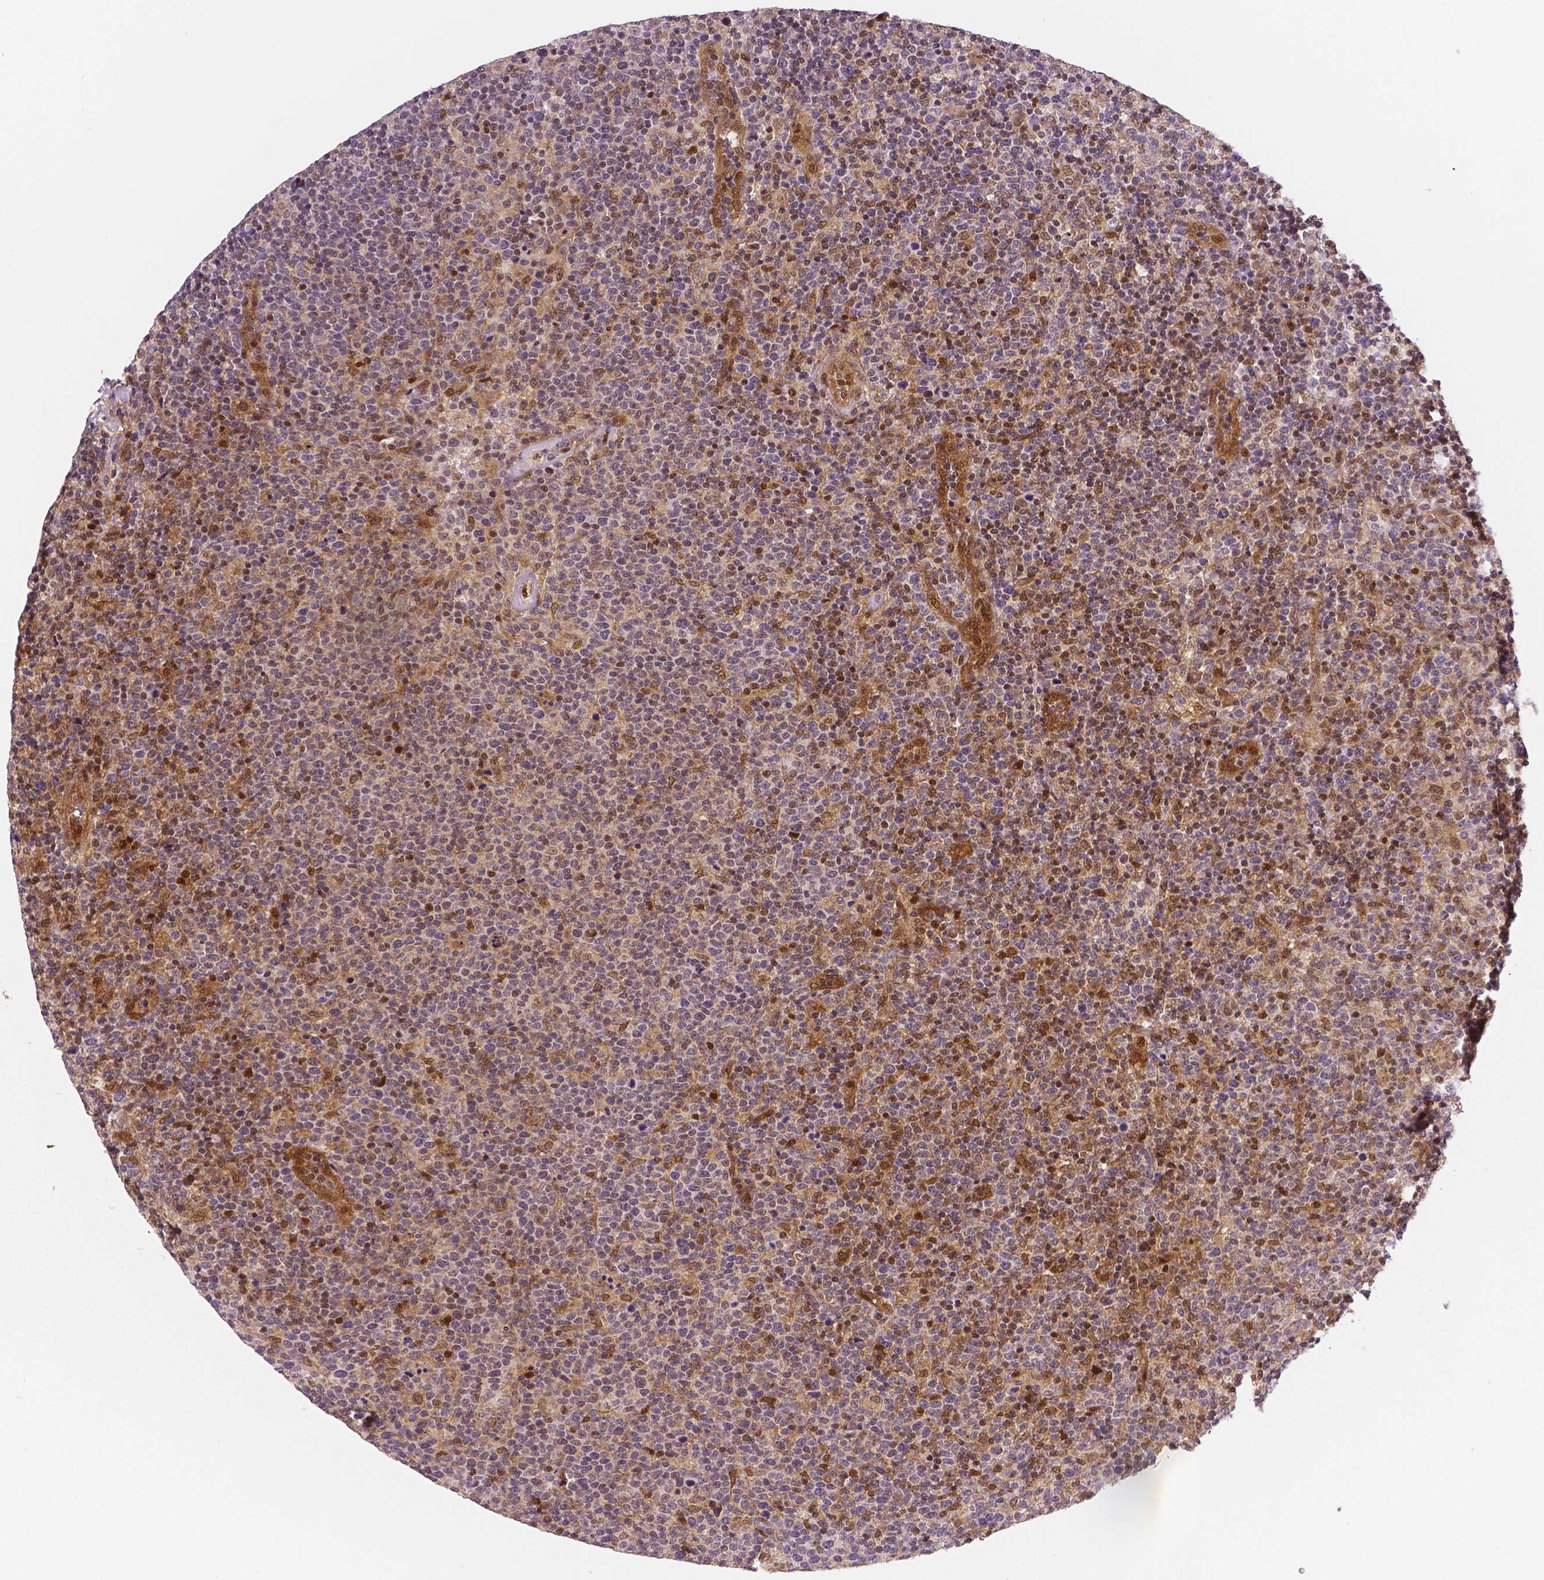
{"staining": {"intensity": "moderate", "quantity": ">75%", "location": "cytoplasmic/membranous"}, "tissue": "lymphoma", "cell_type": "Tumor cells", "image_type": "cancer", "snomed": [{"axis": "morphology", "description": "Malignant lymphoma, non-Hodgkin's type, High grade"}, {"axis": "topography", "description": "Lymph node"}], "caption": "Protein staining of lymphoma tissue reveals moderate cytoplasmic/membranous expression in about >75% of tumor cells.", "gene": "STAT3", "patient": {"sex": "male", "age": 61}}